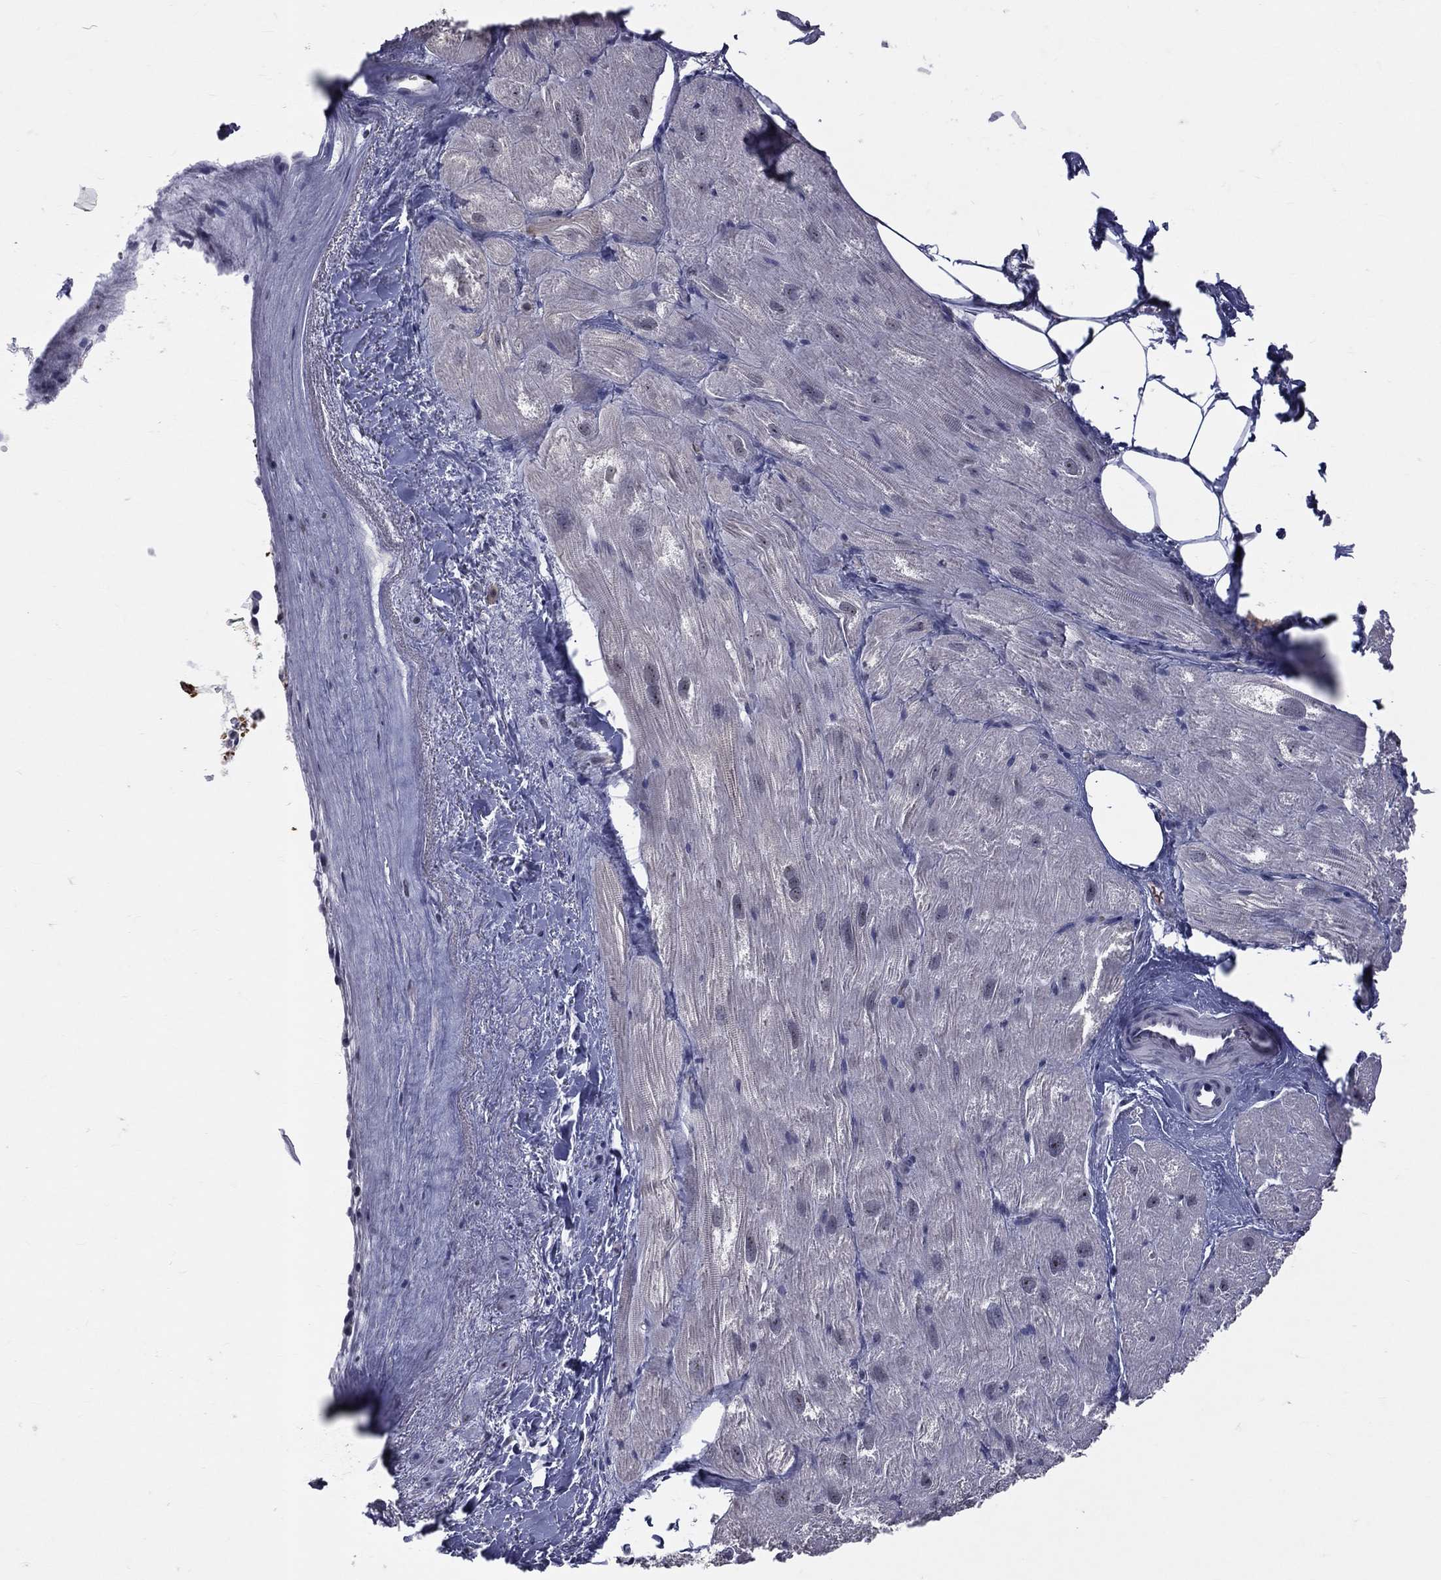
{"staining": {"intensity": "negative", "quantity": "none", "location": "none"}, "tissue": "heart muscle", "cell_type": "Cardiomyocytes", "image_type": "normal", "snomed": [{"axis": "morphology", "description": "Normal tissue, NOS"}, {"axis": "topography", "description": "Heart"}], "caption": "IHC of benign human heart muscle shows no positivity in cardiomyocytes. Brightfield microscopy of immunohistochemistry stained with DAB (brown) and hematoxylin (blue), captured at high magnification.", "gene": "DSG4", "patient": {"sex": "male", "age": 62}}